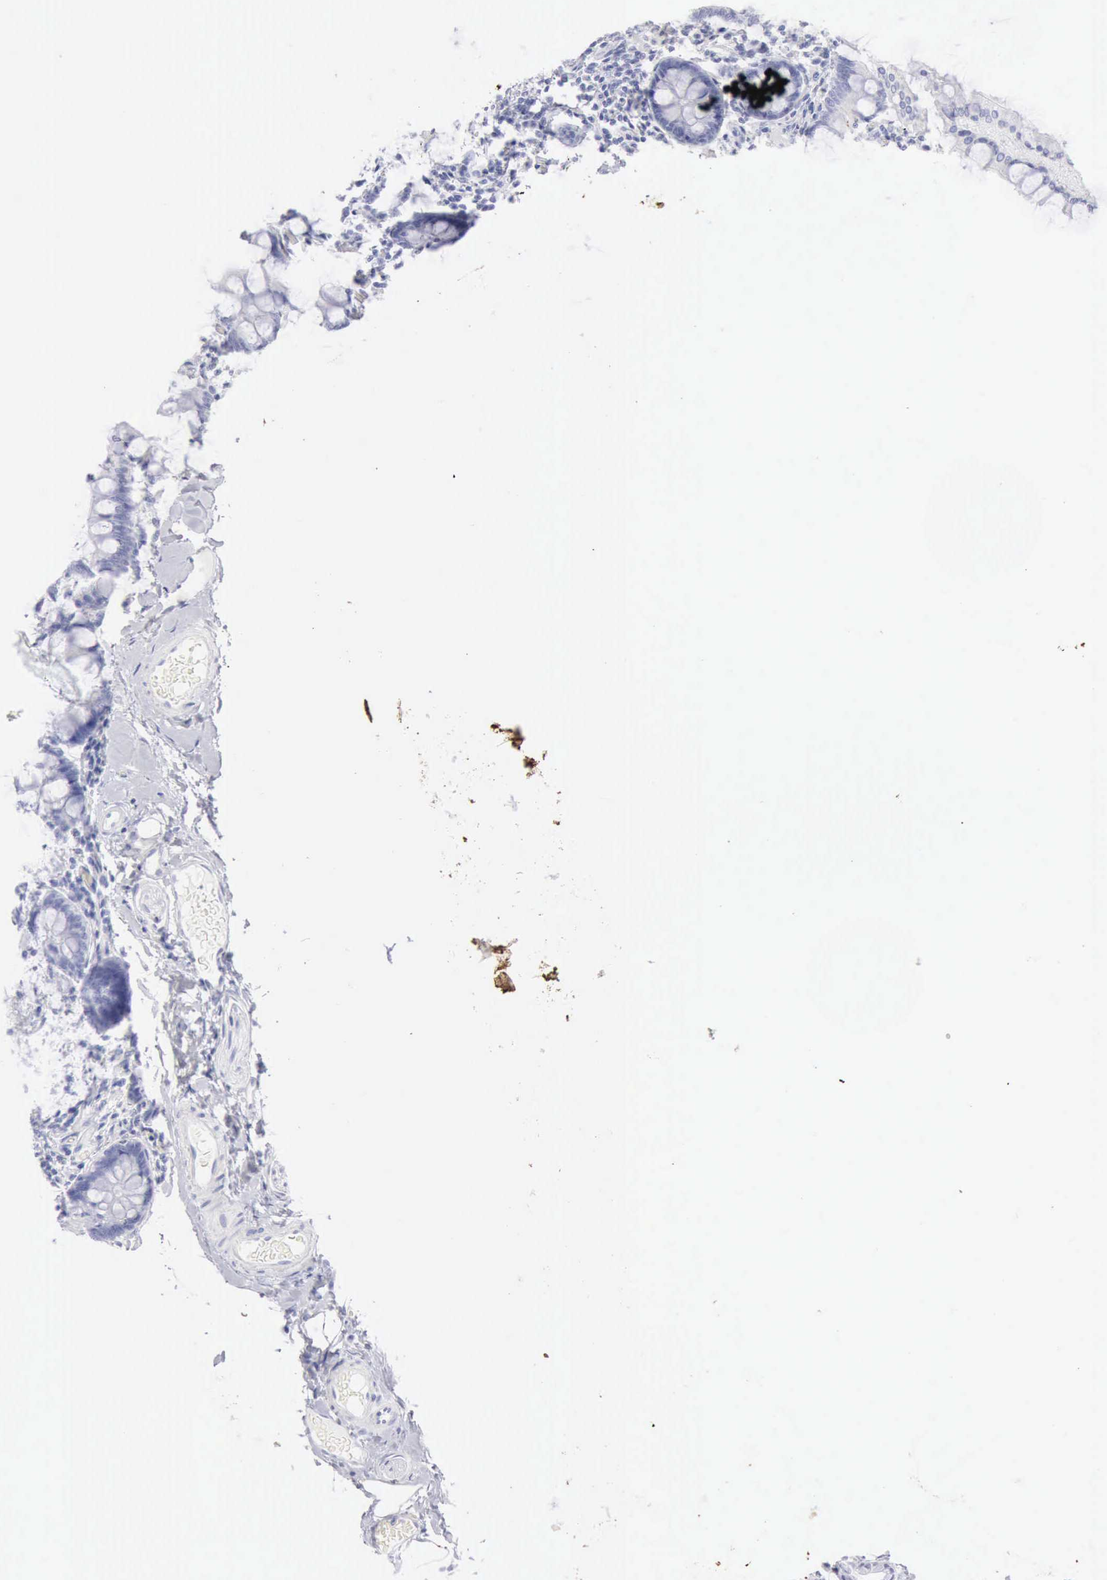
{"staining": {"intensity": "negative", "quantity": "none", "location": "none"}, "tissue": "gallbladder", "cell_type": "Glandular cells", "image_type": "normal", "snomed": [{"axis": "morphology", "description": "Normal tissue, NOS"}, {"axis": "morphology", "description": "Inflammation, NOS"}, {"axis": "topography", "description": "Gallbladder"}], "caption": "The photomicrograph shows no staining of glandular cells in benign gallbladder. Brightfield microscopy of immunohistochemistry (IHC) stained with DAB (3,3'-diaminobenzidine) (brown) and hematoxylin (blue), captured at high magnification.", "gene": "KRT10", "patient": {"sex": "male", "age": 66}}